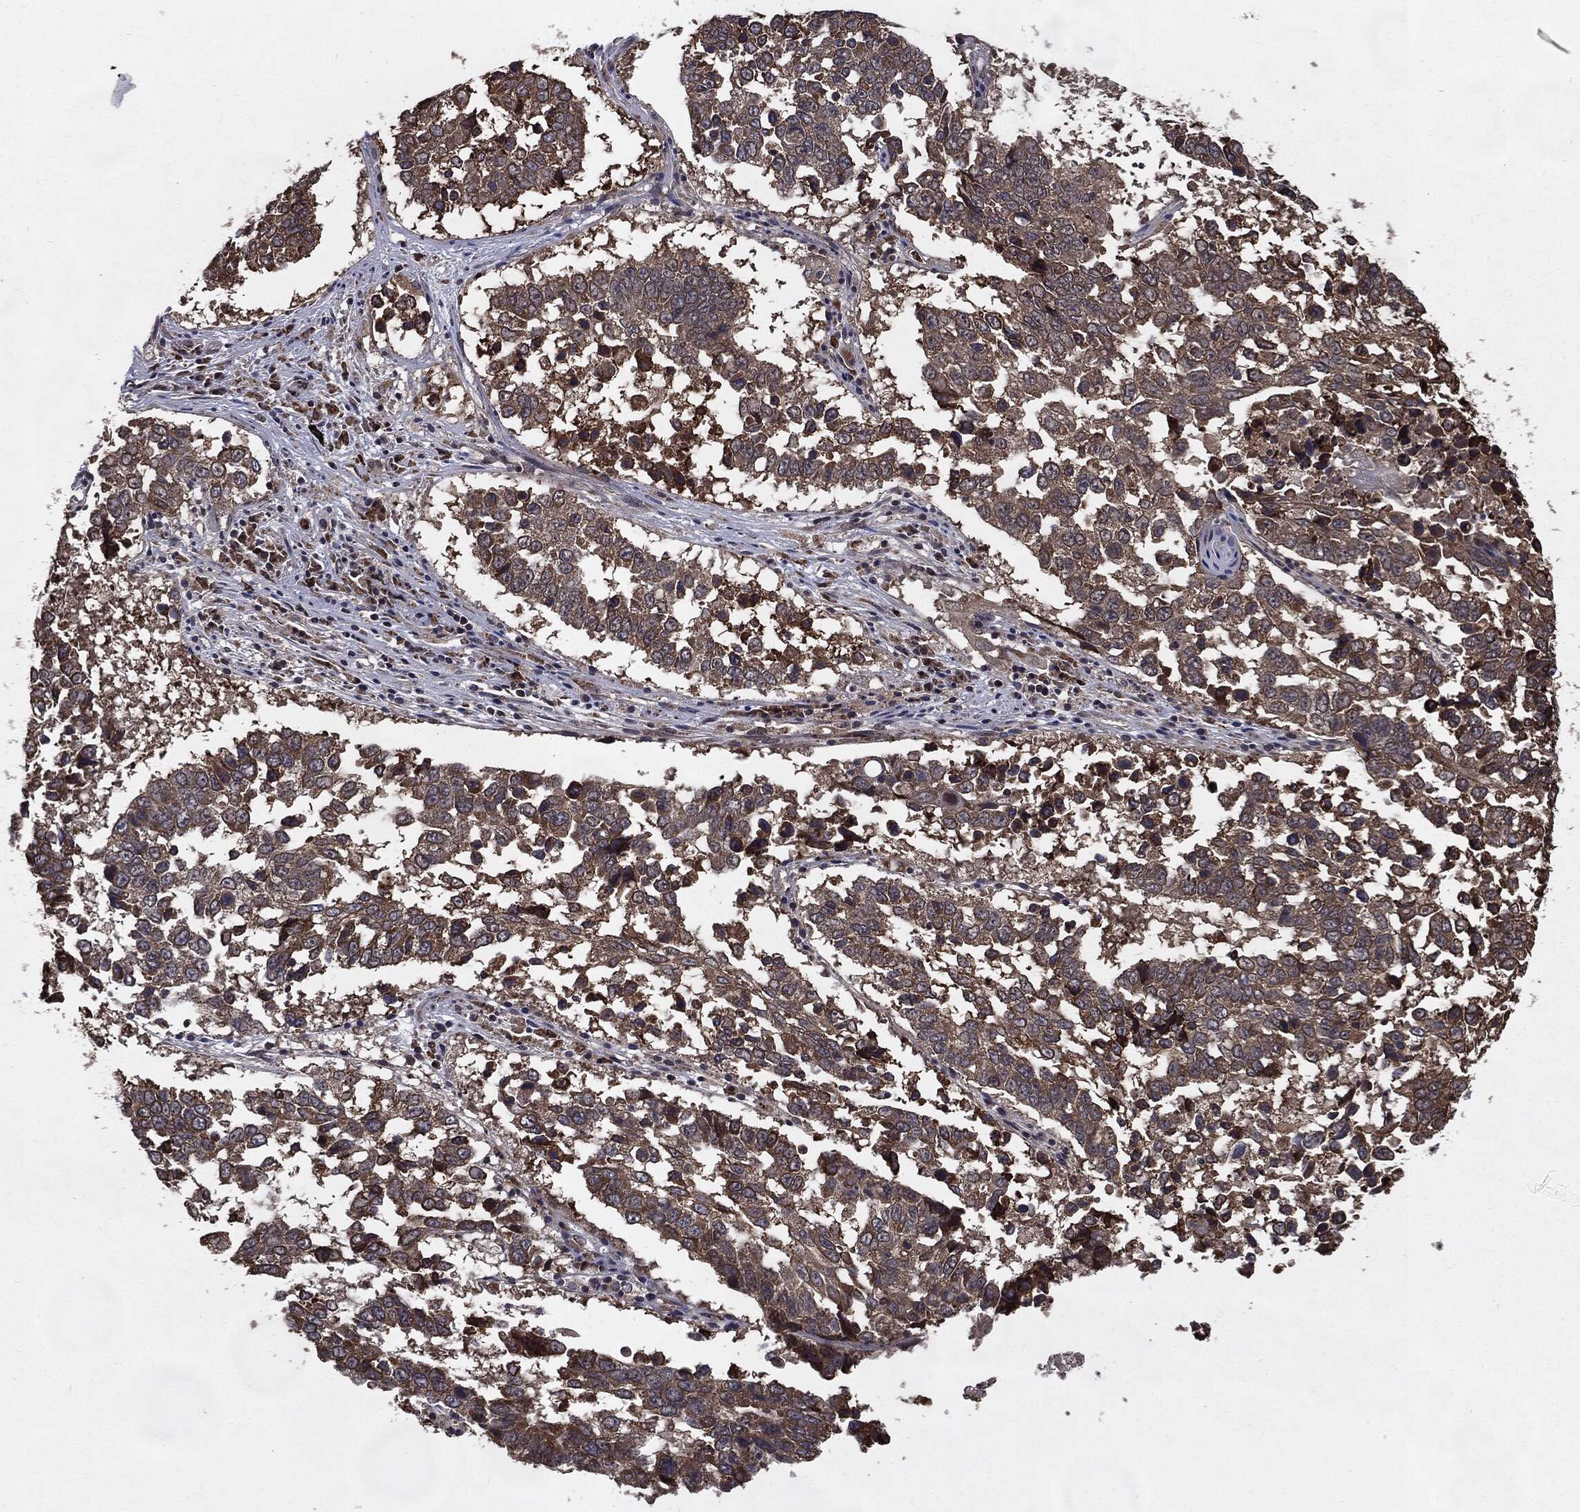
{"staining": {"intensity": "strong", "quantity": "<25%", "location": "cytoplasmic/membranous"}, "tissue": "lung cancer", "cell_type": "Tumor cells", "image_type": "cancer", "snomed": [{"axis": "morphology", "description": "Squamous cell carcinoma, NOS"}, {"axis": "topography", "description": "Lung"}], "caption": "Immunohistochemical staining of human lung cancer (squamous cell carcinoma) demonstrates medium levels of strong cytoplasmic/membranous protein expression in approximately <25% of tumor cells.", "gene": "HDAC5", "patient": {"sex": "male", "age": 82}}